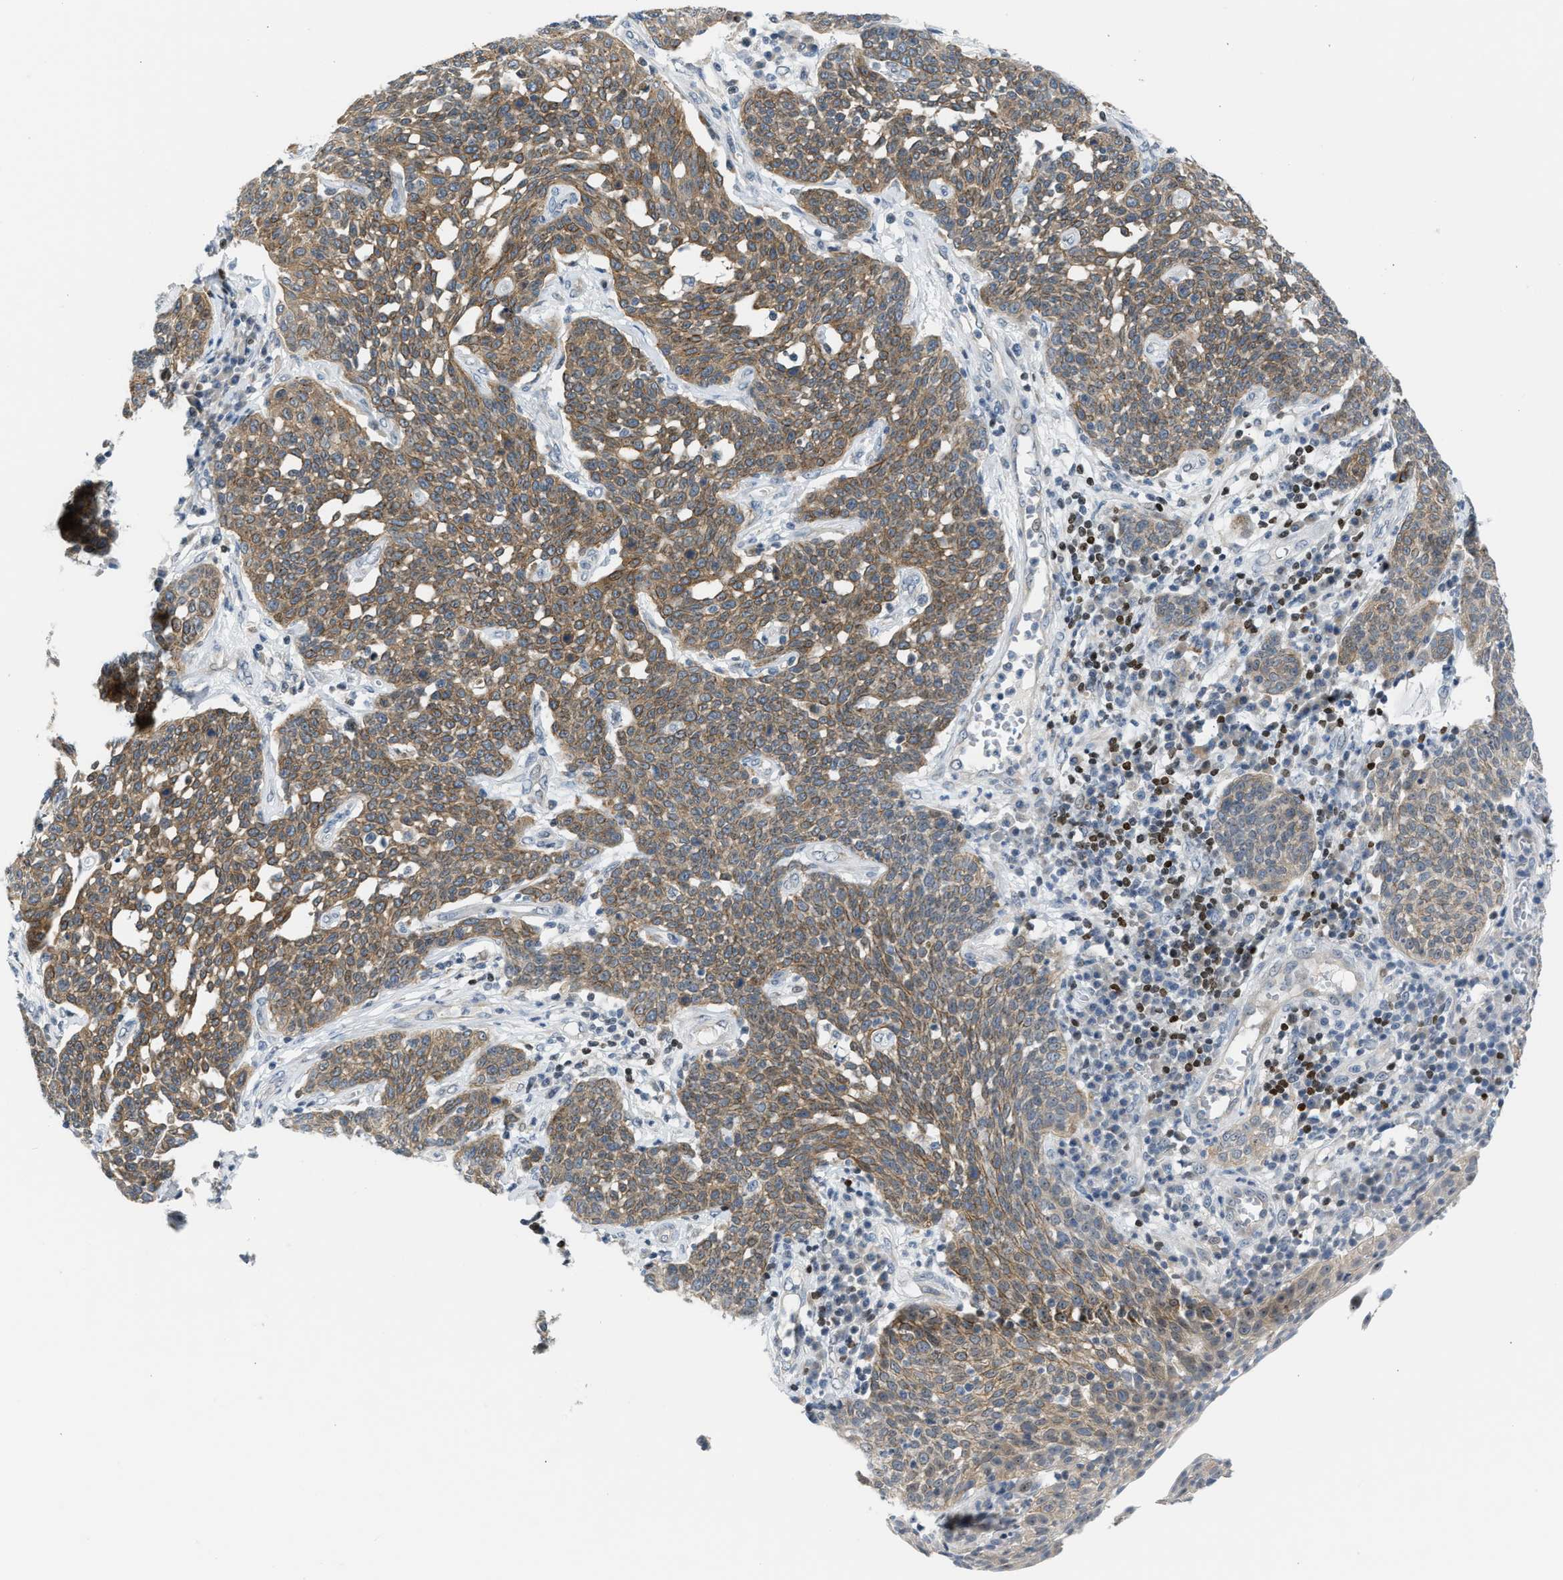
{"staining": {"intensity": "moderate", "quantity": ">75%", "location": "cytoplasmic/membranous"}, "tissue": "cervical cancer", "cell_type": "Tumor cells", "image_type": "cancer", "snomed": [{"axis": "morphology", "description": "Squamous cell carcinoma, NOS"}, {"axis": "topography", "description": "Cervix"}], "caption": "Squamous cell carcinoma (cervical) stained with a brown dye shows moderate cytoplasmic/membranous positive staining in approximately >75% of tumor cells.", "gene": "NPS", "patient": {"sex": "female", "age": 34}}